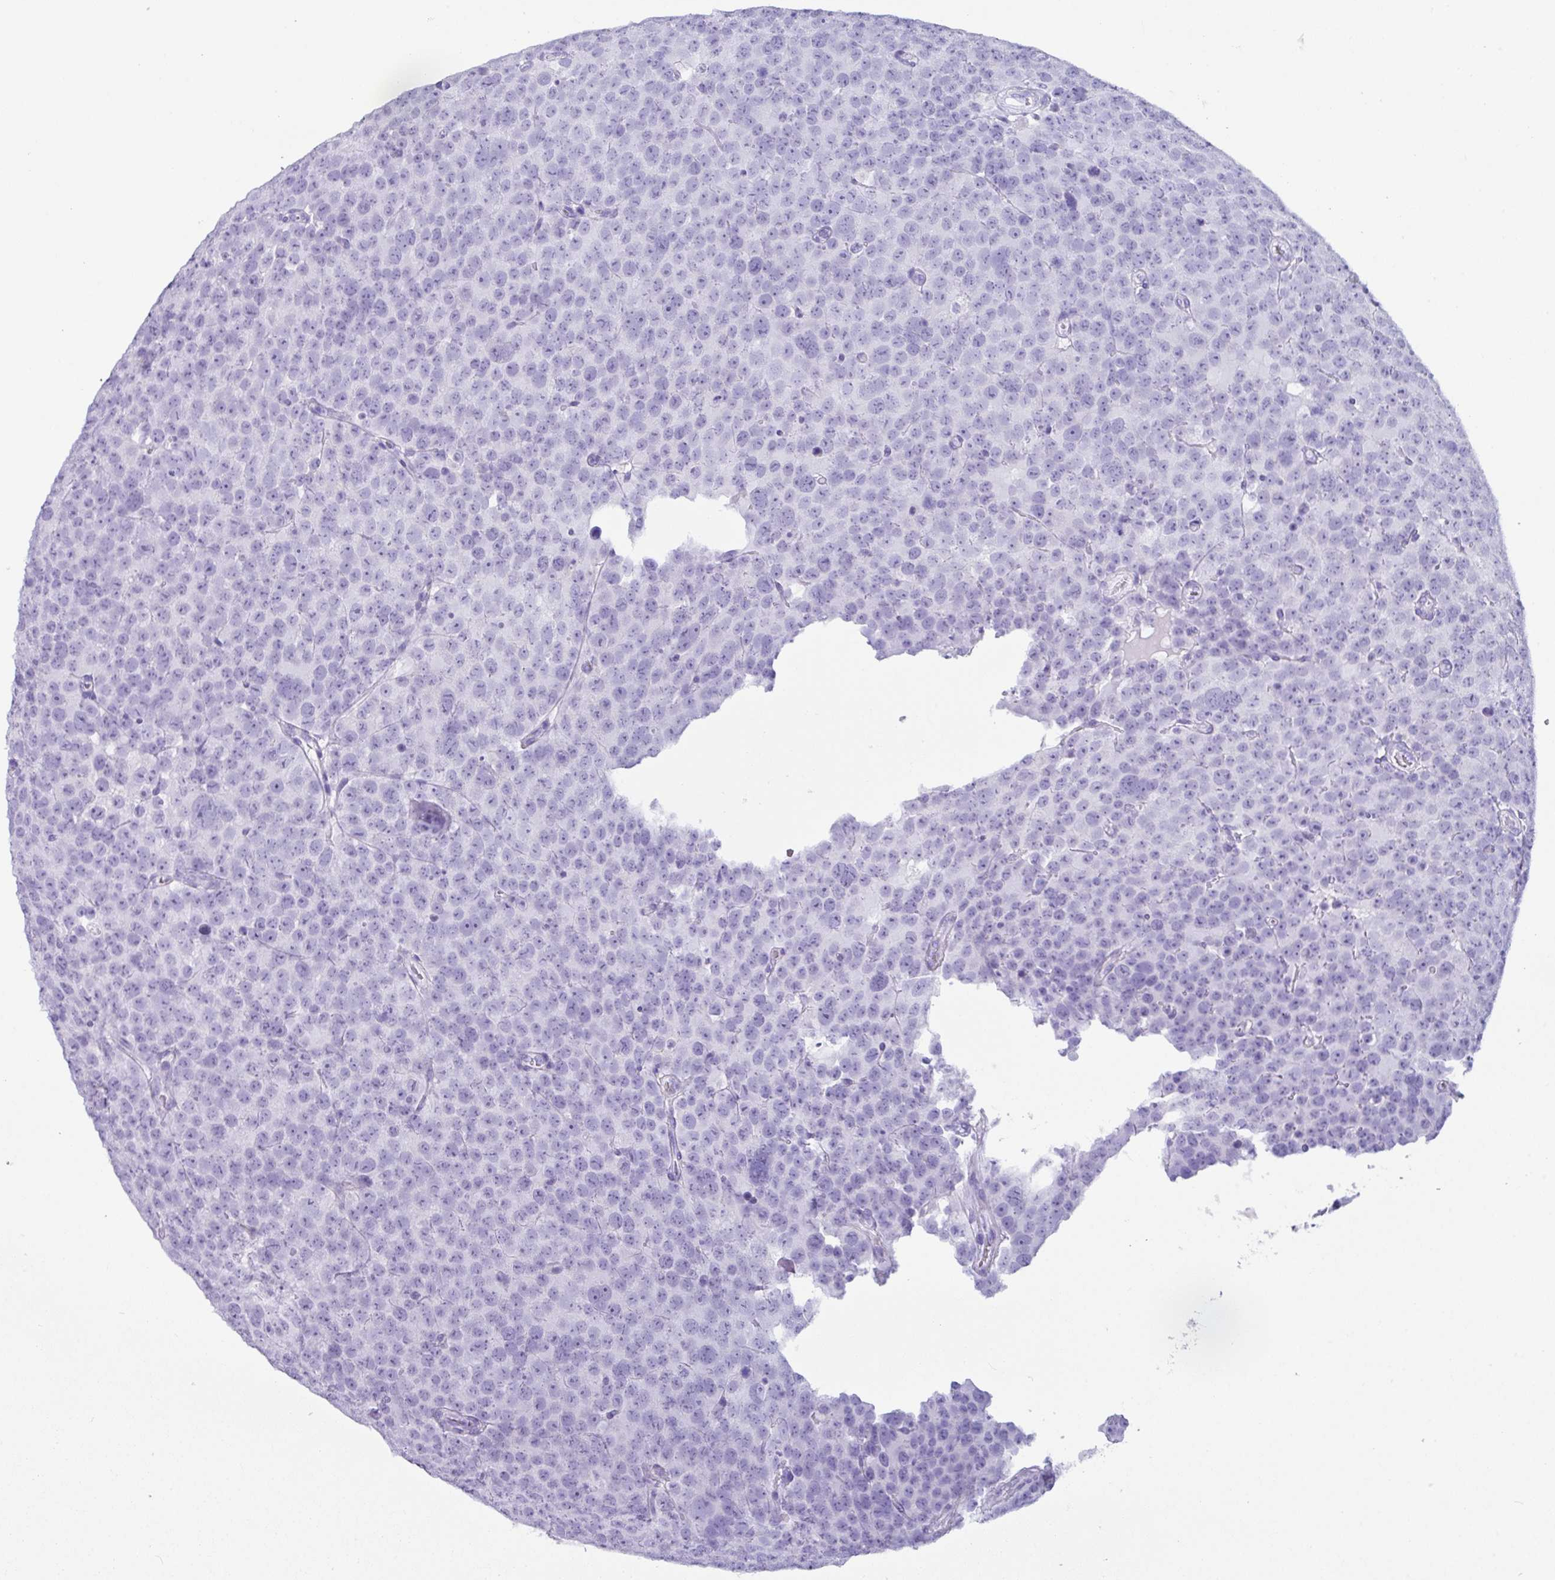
{"staining": {"intensity": "negative", "quantity": "none", "location": "none"}, "tissue": "testis cancer", "cell_type": "Tumor cells", "image_type": "cancer", "snomed": [{"axis": "morphology", "description": "Seminoma, NOS"}, {"axis": "topography", "description": "Testis"}], "caption": "Seminoma (testis) was stained to show a protein in brown. There is no significant positivity in tumor cells. (DAB (3,3'-diaminobenzidine) IHC, high magnification).", "gene": "ZNF524", "patient": {"sex": "male", "age": 71}}